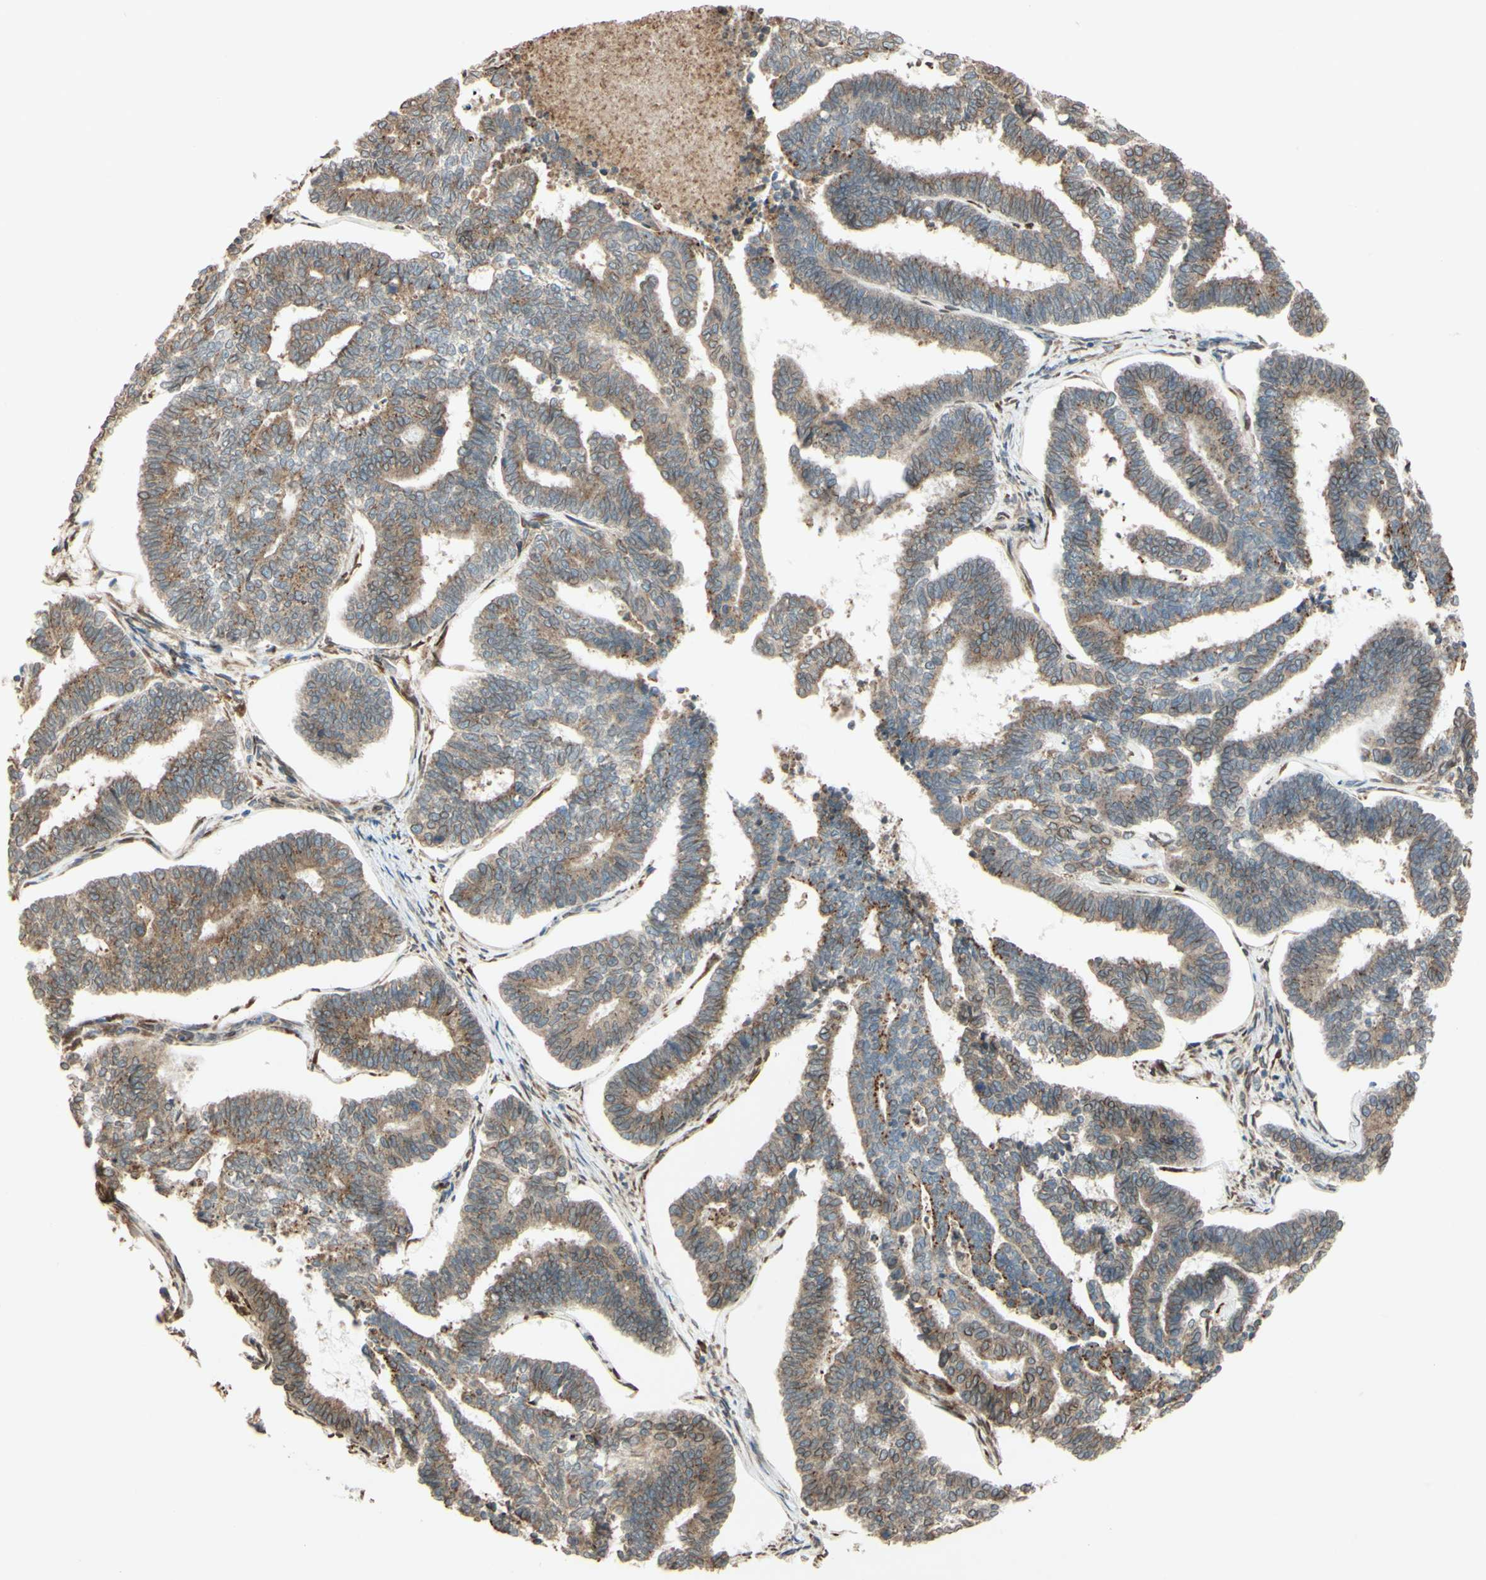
{"staining": {"intensity": "moderate", "quantity": "25%-75%", "location": "cytoplasmic/membranous,nuclear"}, "tissue": "endometrial cancer", "cell_type": "Tumor cells", "image_type": "cancer", "snomed": [{"axis": "morphology", "description": "Adenocarcinoma, NOS"}, {"axis": "topography", "description": "Endometrium"}], "caption": "An IHC histopathology image of tumor tissue is shown. Protein staining in brown labels moderate cytoplasmic/membranous and nuclear positivity in endometrial cancer (adenocarcinoma) within tumor cells.", "gene": "PTPRU", "patient": {"sex": "female", "age": 70}}